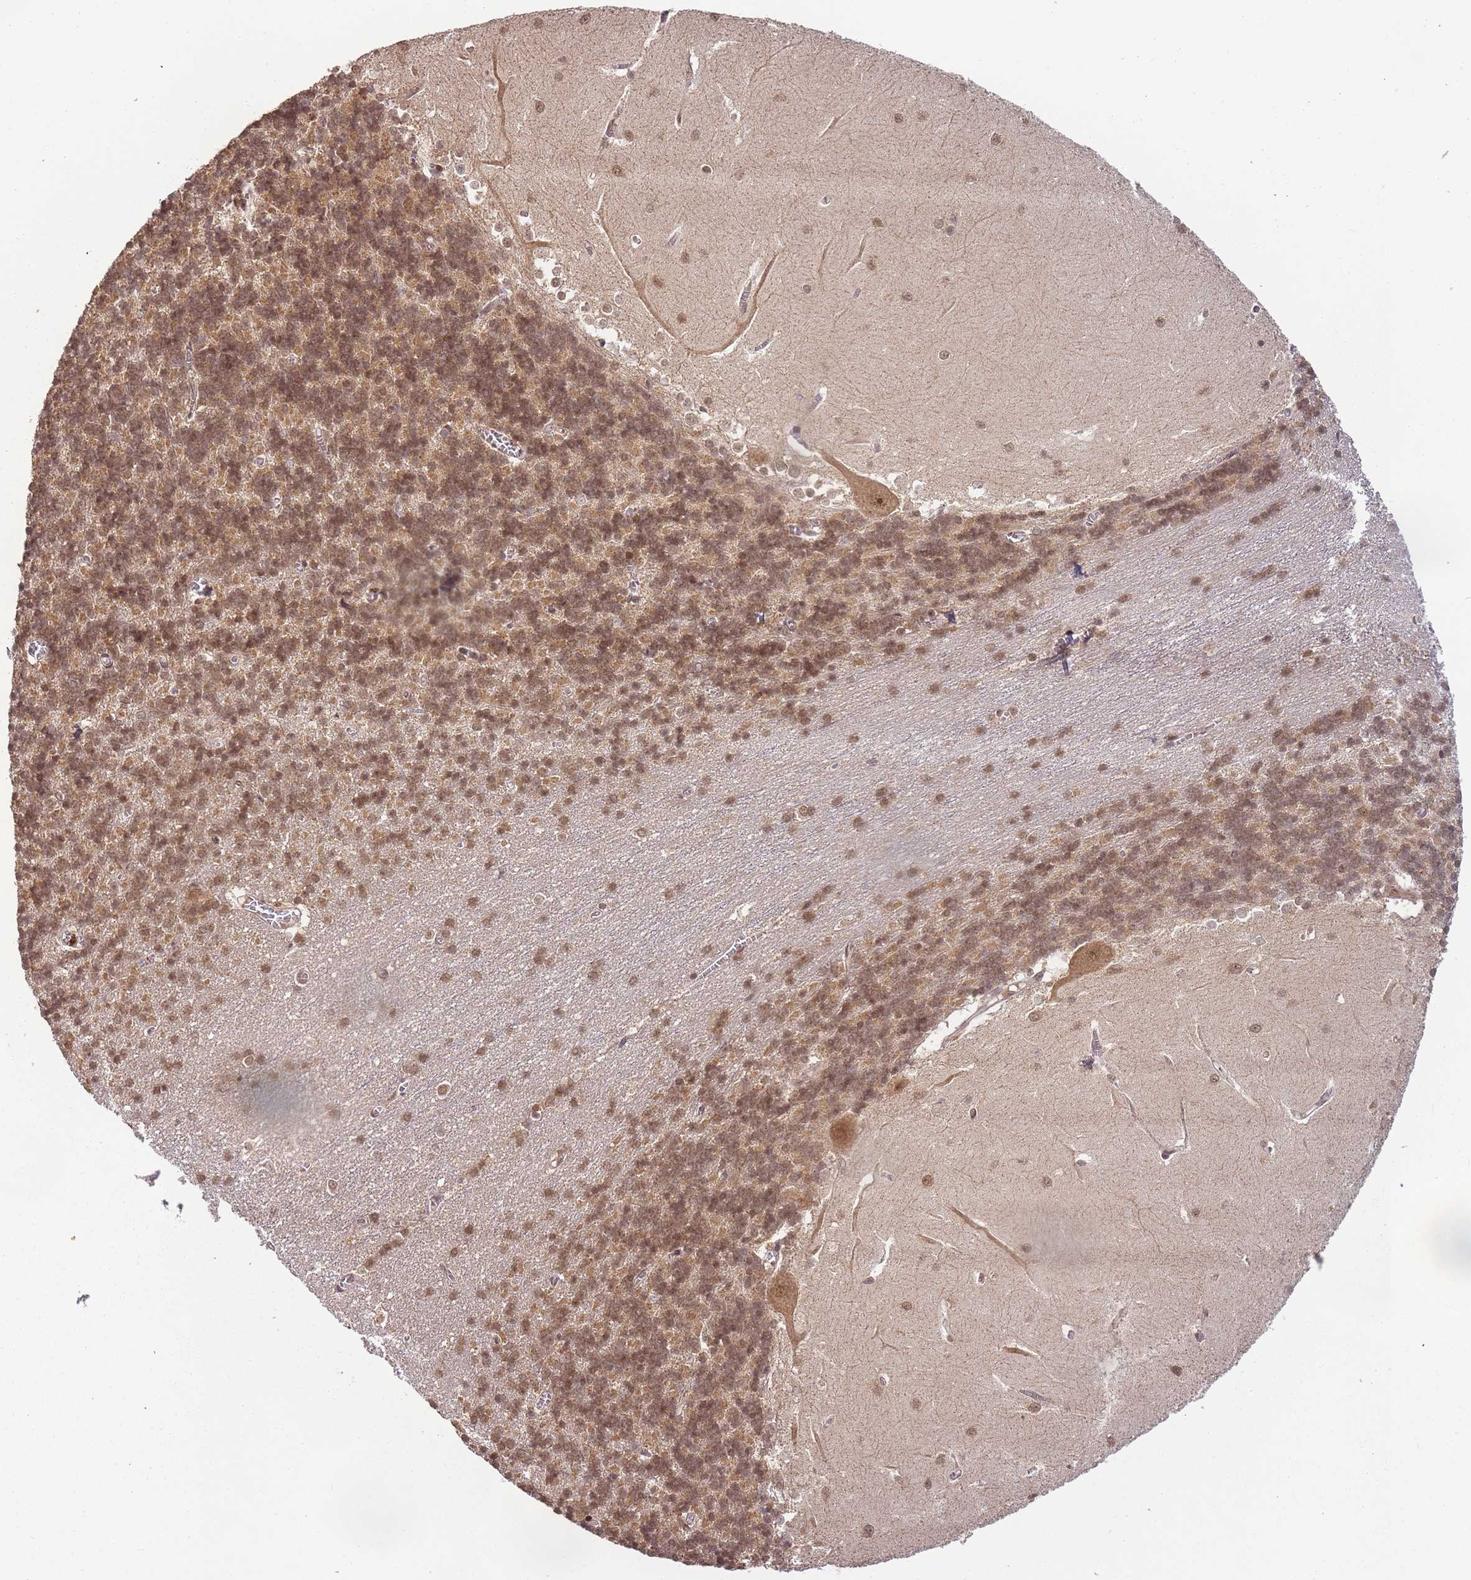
{"staining": {"intensity": "moderate", "quantity": "25%-75%", "location": "cytoplasmic/membranous,nuclear"}, "tissue": "cerebellum", "cell_type": "Cells in granular layer", "image_type": "normal", "snomed": [{"axis": "morphology", "description": "Normal tissue, NOS"}, {"axis": "topography", "description": "Cerebellum"}], "caption": "Immunohistochemistry (IHC) photomicrograph of unremarkable cerebellum: cerebellum stained using immunohistochemistry demonstrates medium levels of moderate protein expression localized specifically in the cytoplasmic/membranous,nuclear of cells in granular layer, appearing as a cytoplasmic/membranous,nuclear brown color.", "gene": "ZNF497", "patient": {"sex": "male", "age": 37}}